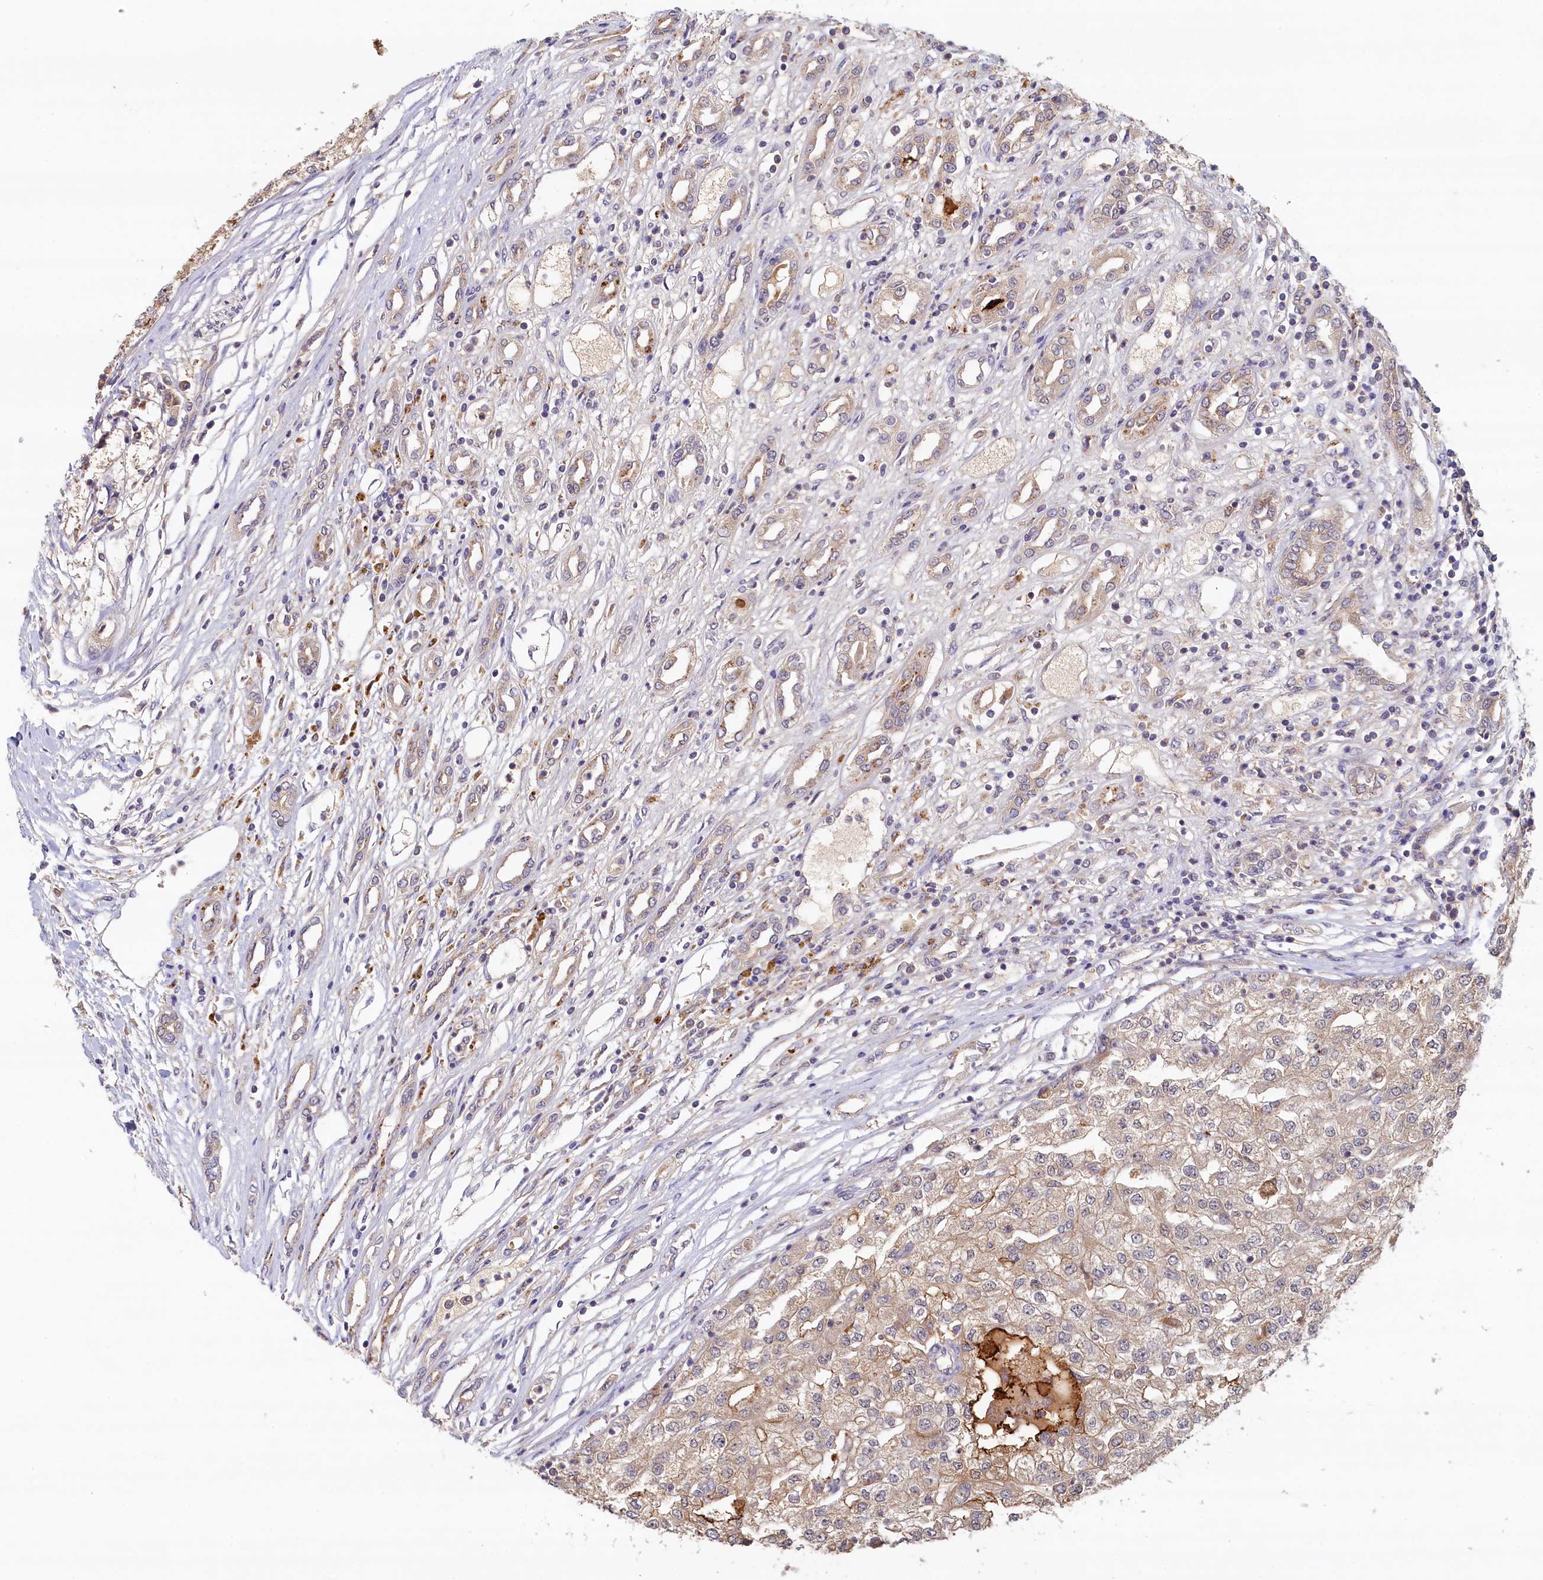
{"staining": {"intensity": "moderate", "quantity": "<25%", "location": "cytoplasmic/membranous"}, "tissue": "renal cancer", "cell_type": "Tumor cells", "image_type": "cancer", "snomed": [{"axis": "morphology", "description": "Adenocarcinoma, NOS"}, {"axis": "topography", "description": "Kidney"}], "caption": "Protein positivity by immunohistochemistry (IHC) exhibits moderate cytoplasmic/membranous staining in approximately <25% of tumor cells in adenocarcinoma (renal).", "gene": "NUBP2", "patient": {"sex": "female", "age": 54}}